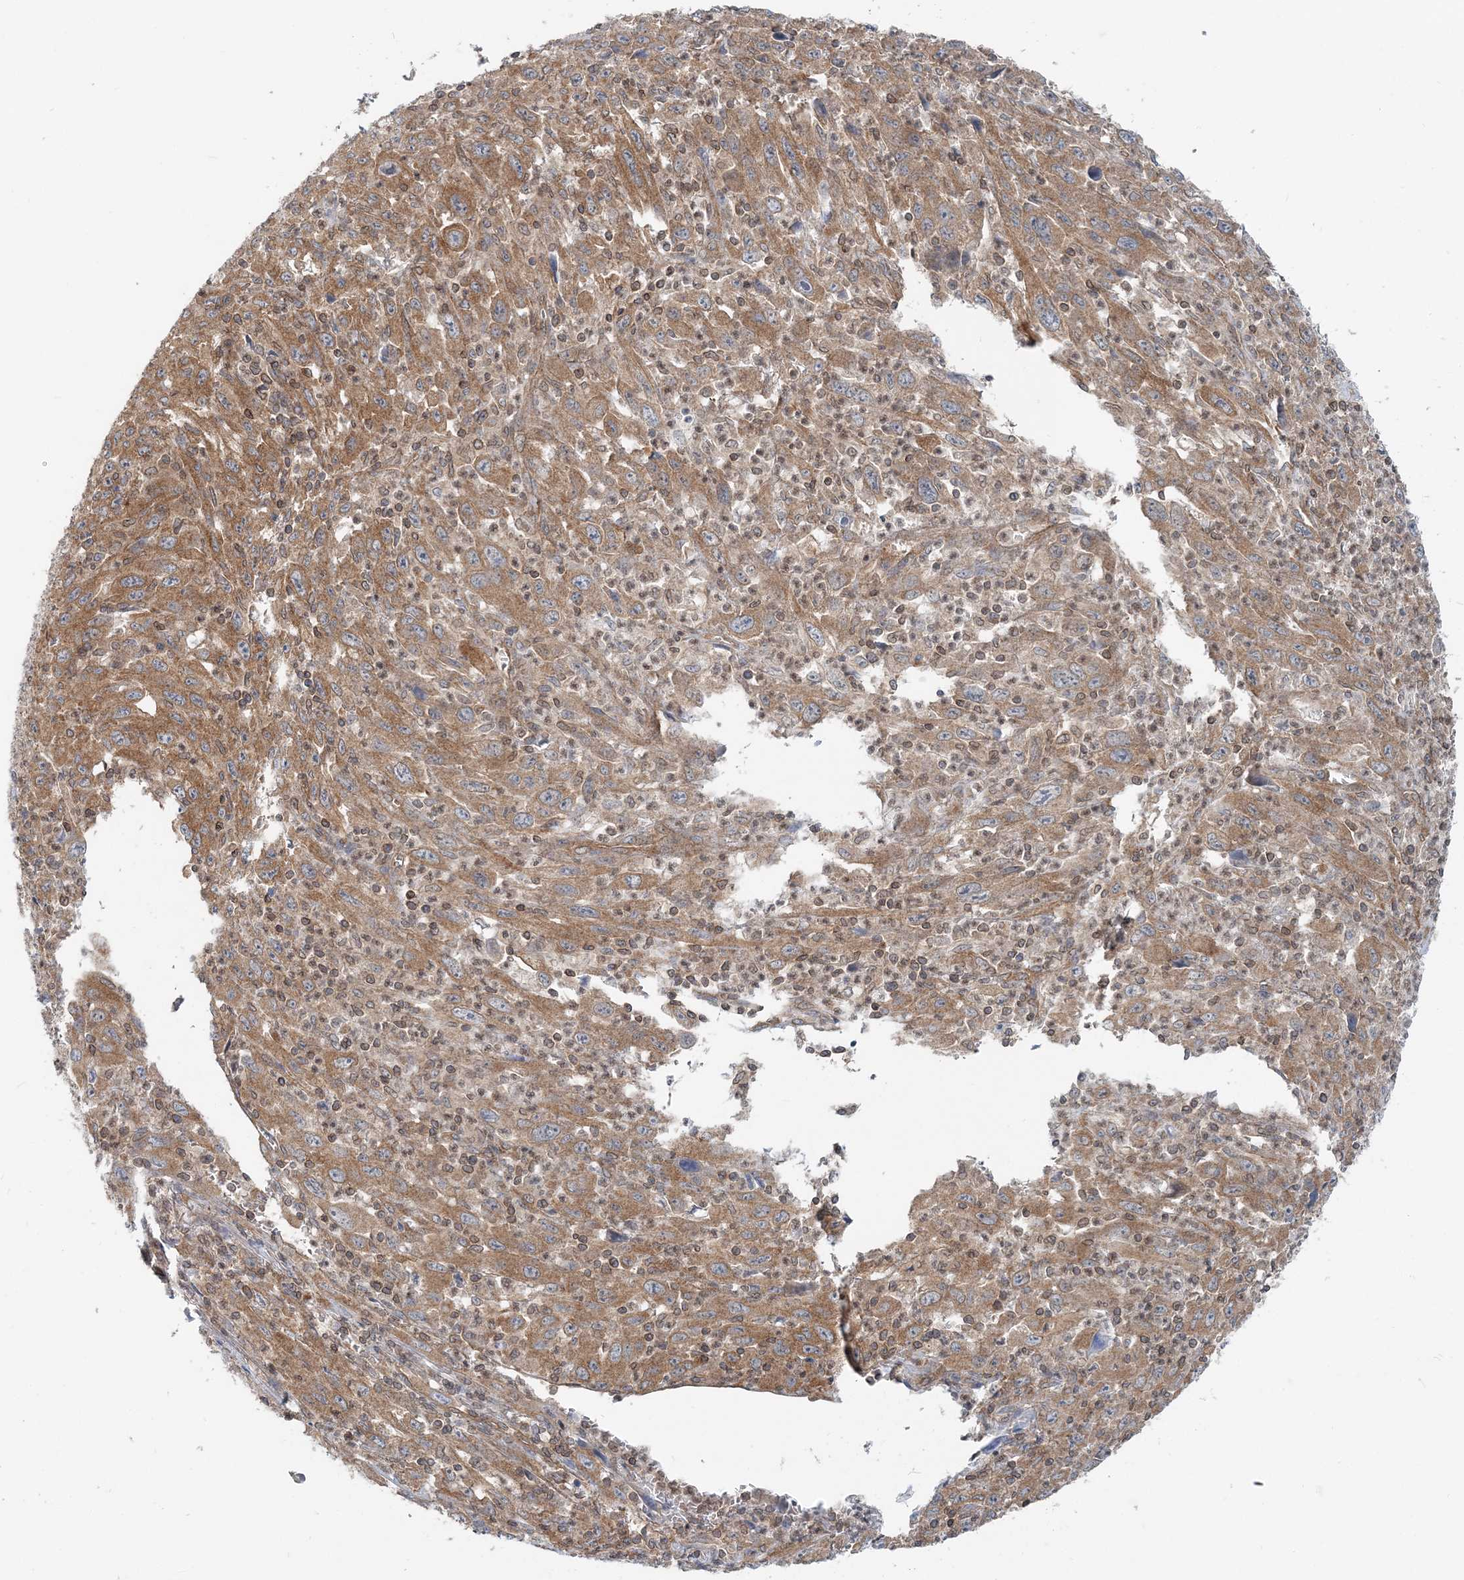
{"staining": {"intensity": "moderate", "quantity": ">75%", "location": "cytoplasmic/membranous"}, "tissue": "melanoma", "cell_type": "Tumor cells", "image_type": "cancer", "snomed": [{"axis": "morphology", "description": "Malignant melanoma, Metastatic site"}, {"axis": "topography", "description": "Skin"}], "caption": "About >75% of tumor cells in human melanoma exhibit moderate cytoplasmic/membranous protein positivity as visualized by brown immunohistochemical staining.", "gene": "MOB4", "patient": {"sex": "female", "age": 56}}